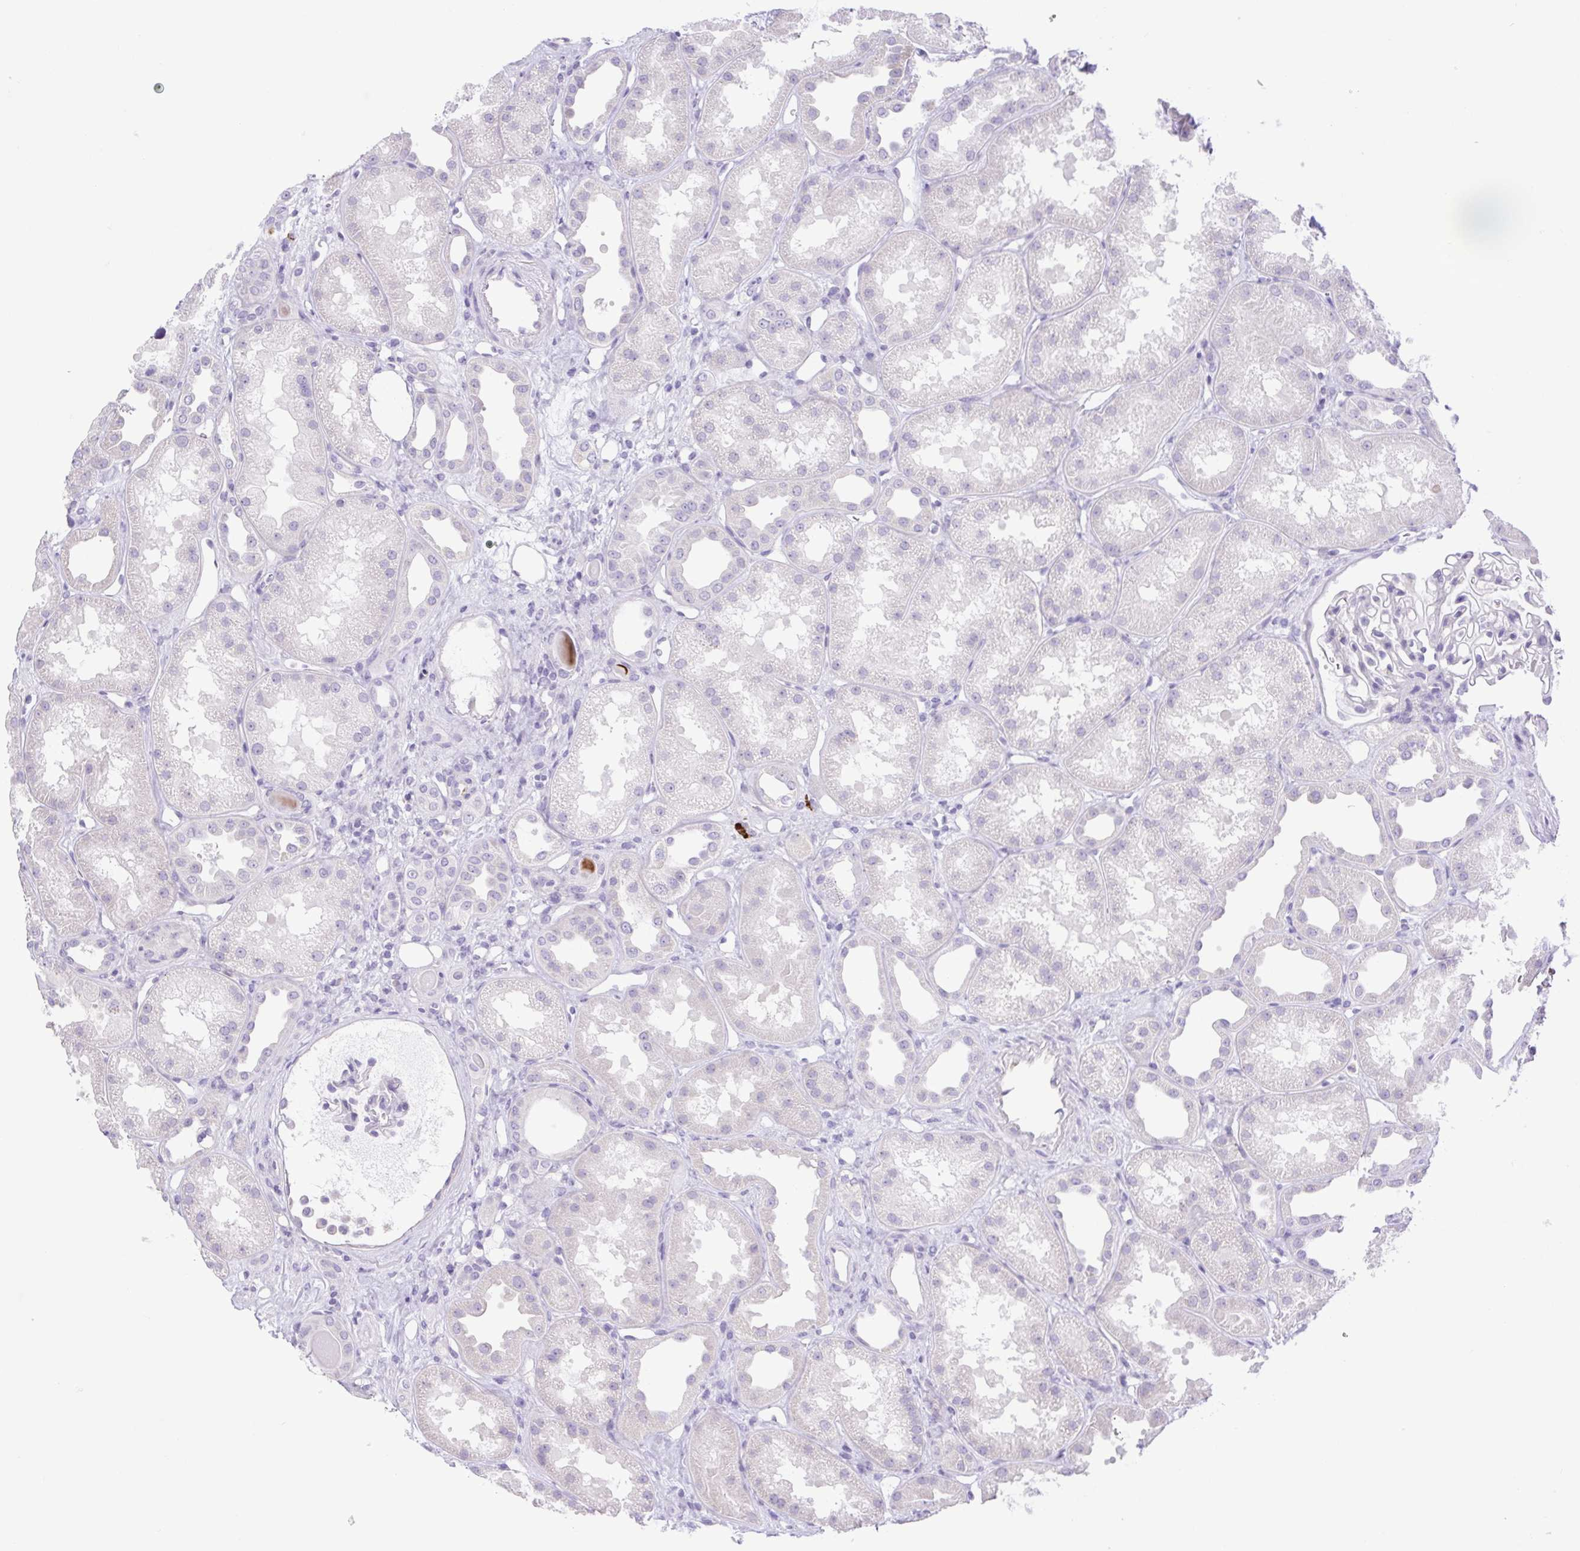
{"staining": {"intensity": "negative", "quantity": "none", "location": "none"}, "tissue": "kidney", "cell_type": "Cells in glomeruli", "image_type": "normal", "snomed": [{"axis": "morphology", "description": "Normal tissue, NOS"}, {"axis": "topography", "description": "Kidney"}], "caption": "Immunohistochemistry (IHC) image of unremarkable kidney stained for a protein (brown), which reveals no positivity in cells in glomeruli.", "gene": "FAM177B", "patient": {"sex": "male", "age": 61}}